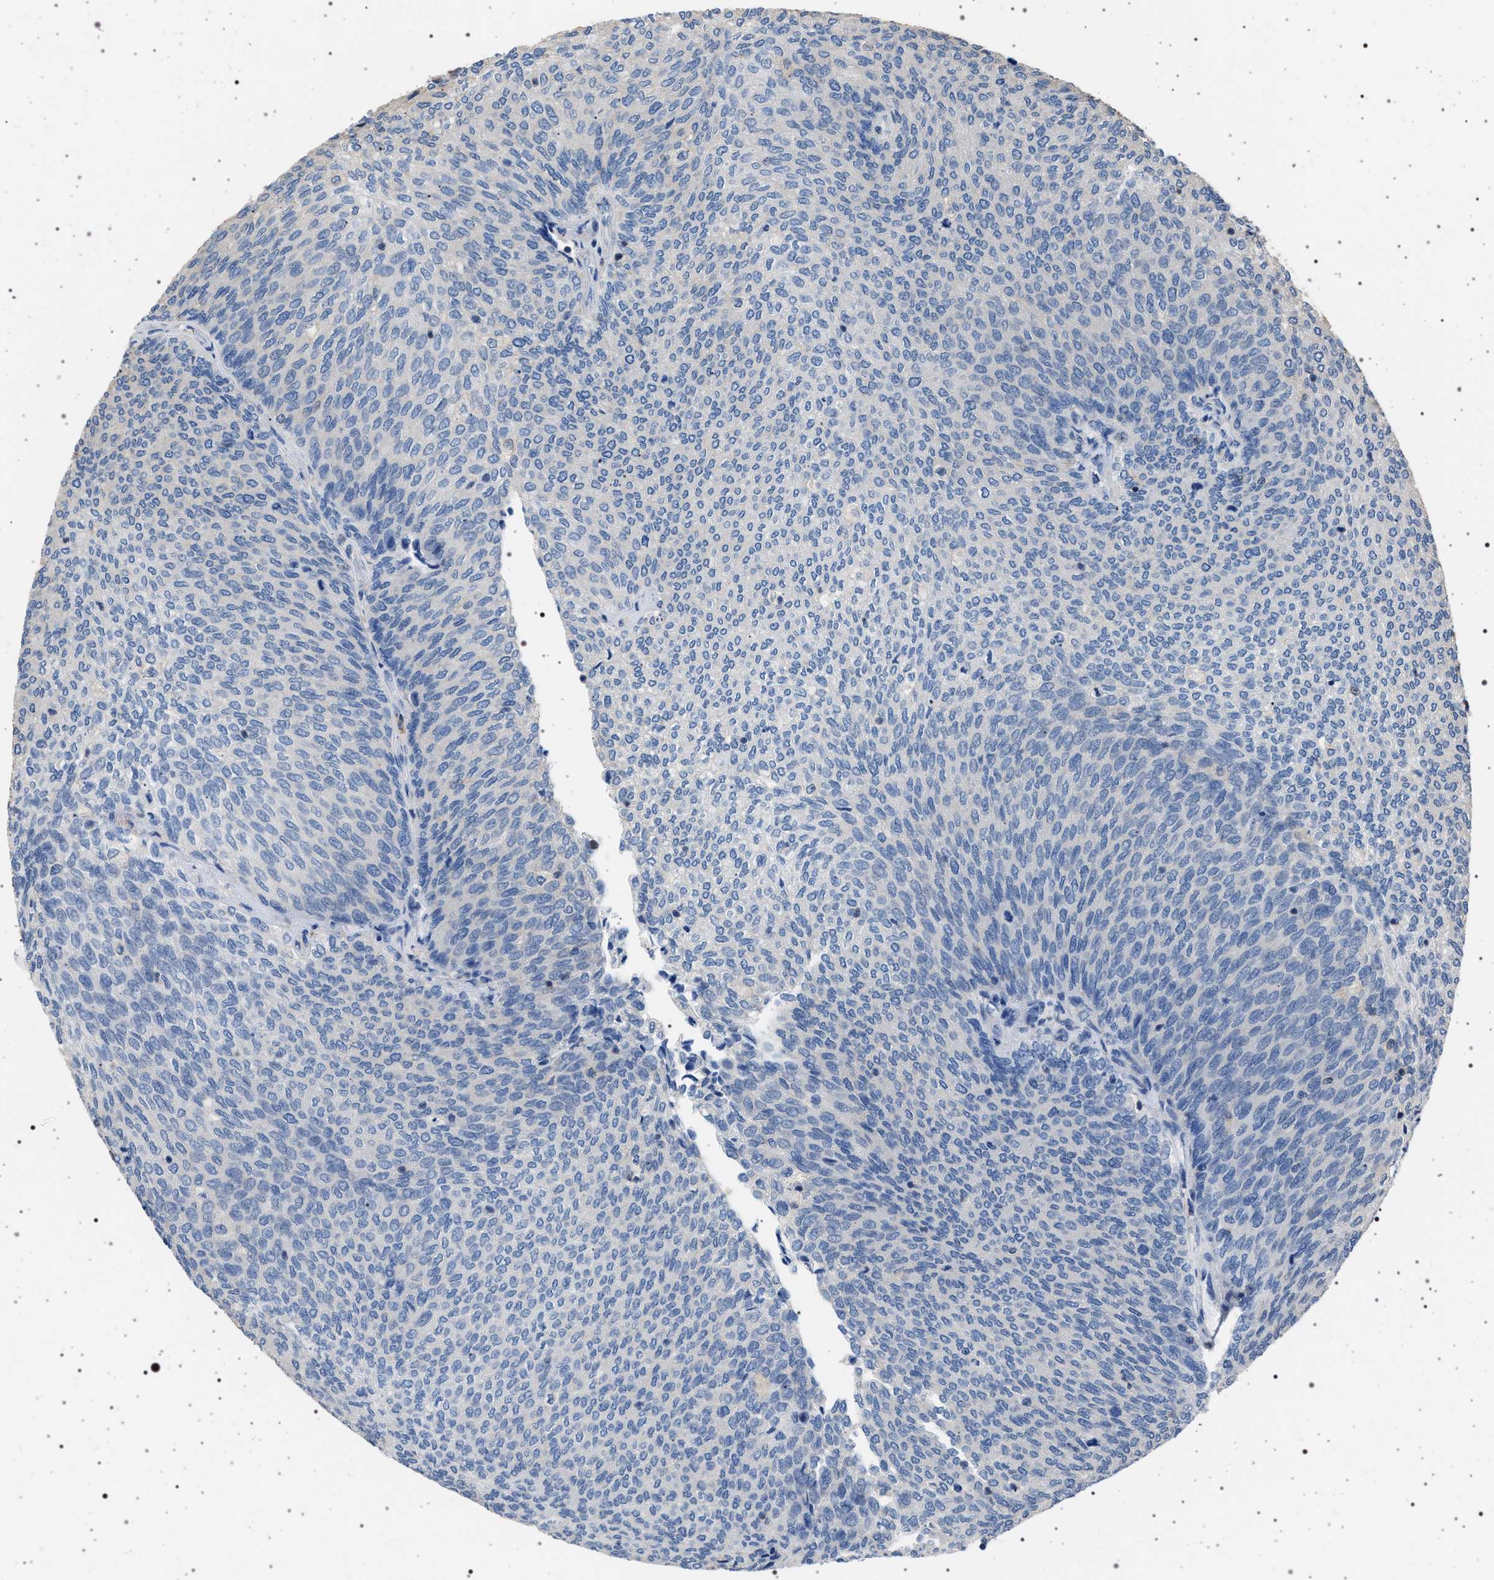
{"staining": {"intensity": "negative", "quantity": "none", "location": "none"}, "tissue": "urothelial cancer", "cell_type": "Tumor cells", "image_type": "cancer", "snomed": [{"axis": "morphology", "description": "Urothelial carcinoma, Low grade"}, {"axis": "topography", "description": "Urinary bladder"}], "caption": "Immunohistochemical staining of urothelial cancer exhibits no significant expression in tumor cells. (IHC, brightfield microscopy, high magnification).", "gene": "SMAP2", "patient": {"sex": "female", "age": 79}}